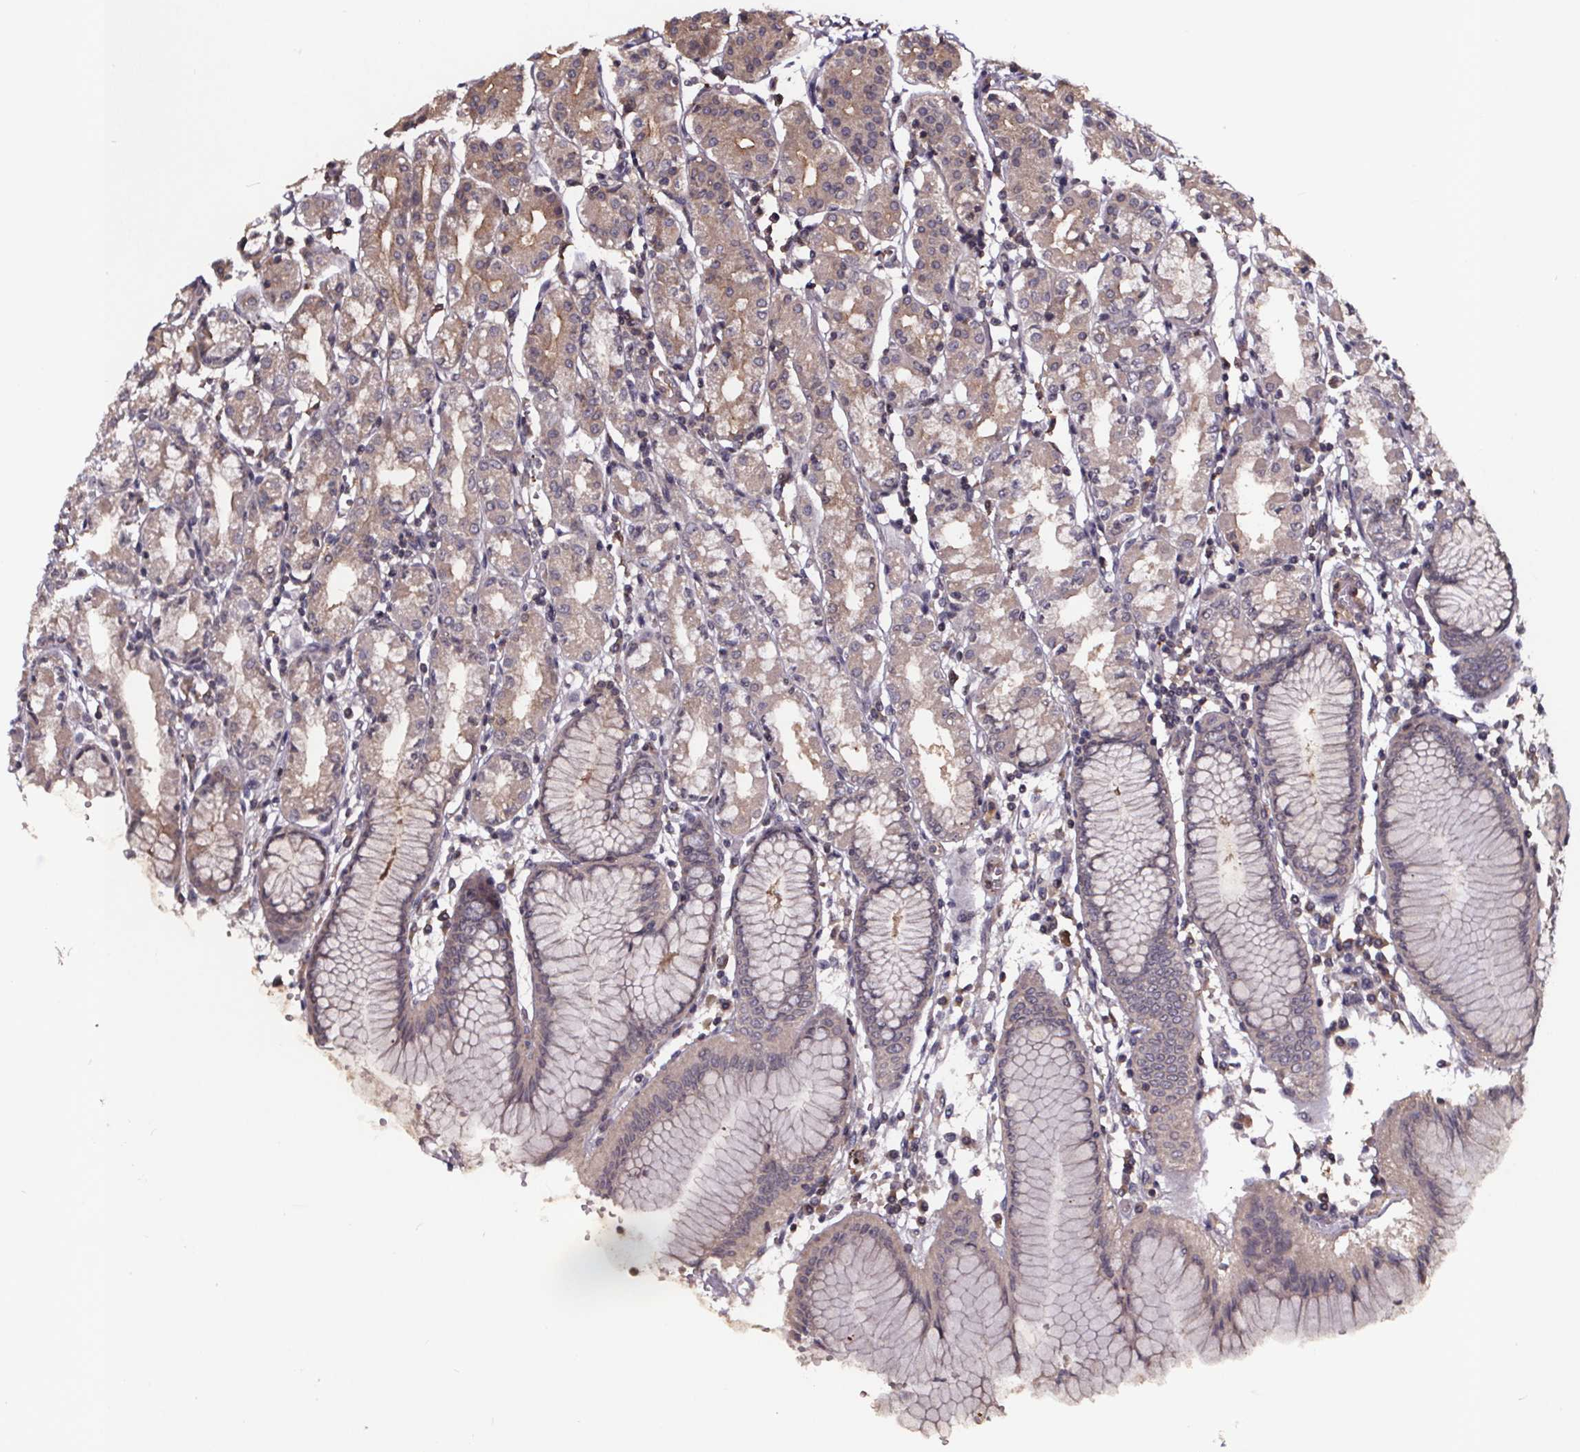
{"staining": {"intensity": "moderate", "quantity": "25%-75%", "location": "cytoplasmic/membranous"}, "tissue": "stomach", "cell_type": "Glandular cells", "image_type": "normal", "snomed": [{"axis": "morphology", "description": "Normal tissue, NOS"}, {"axis": "topography", "description": "Skeletal muscle"}, {"axis": "topography", "description": "Stomach"}], "caption": "The histopathology image reveals immunohistochemical staining of benign stomach. There is moderate cytoplasmic/membranous positivity is seen in about 25%-75% of glandular cells.", "gene": "SMIM1", "patient": {"sex": "female", "age": 57}}